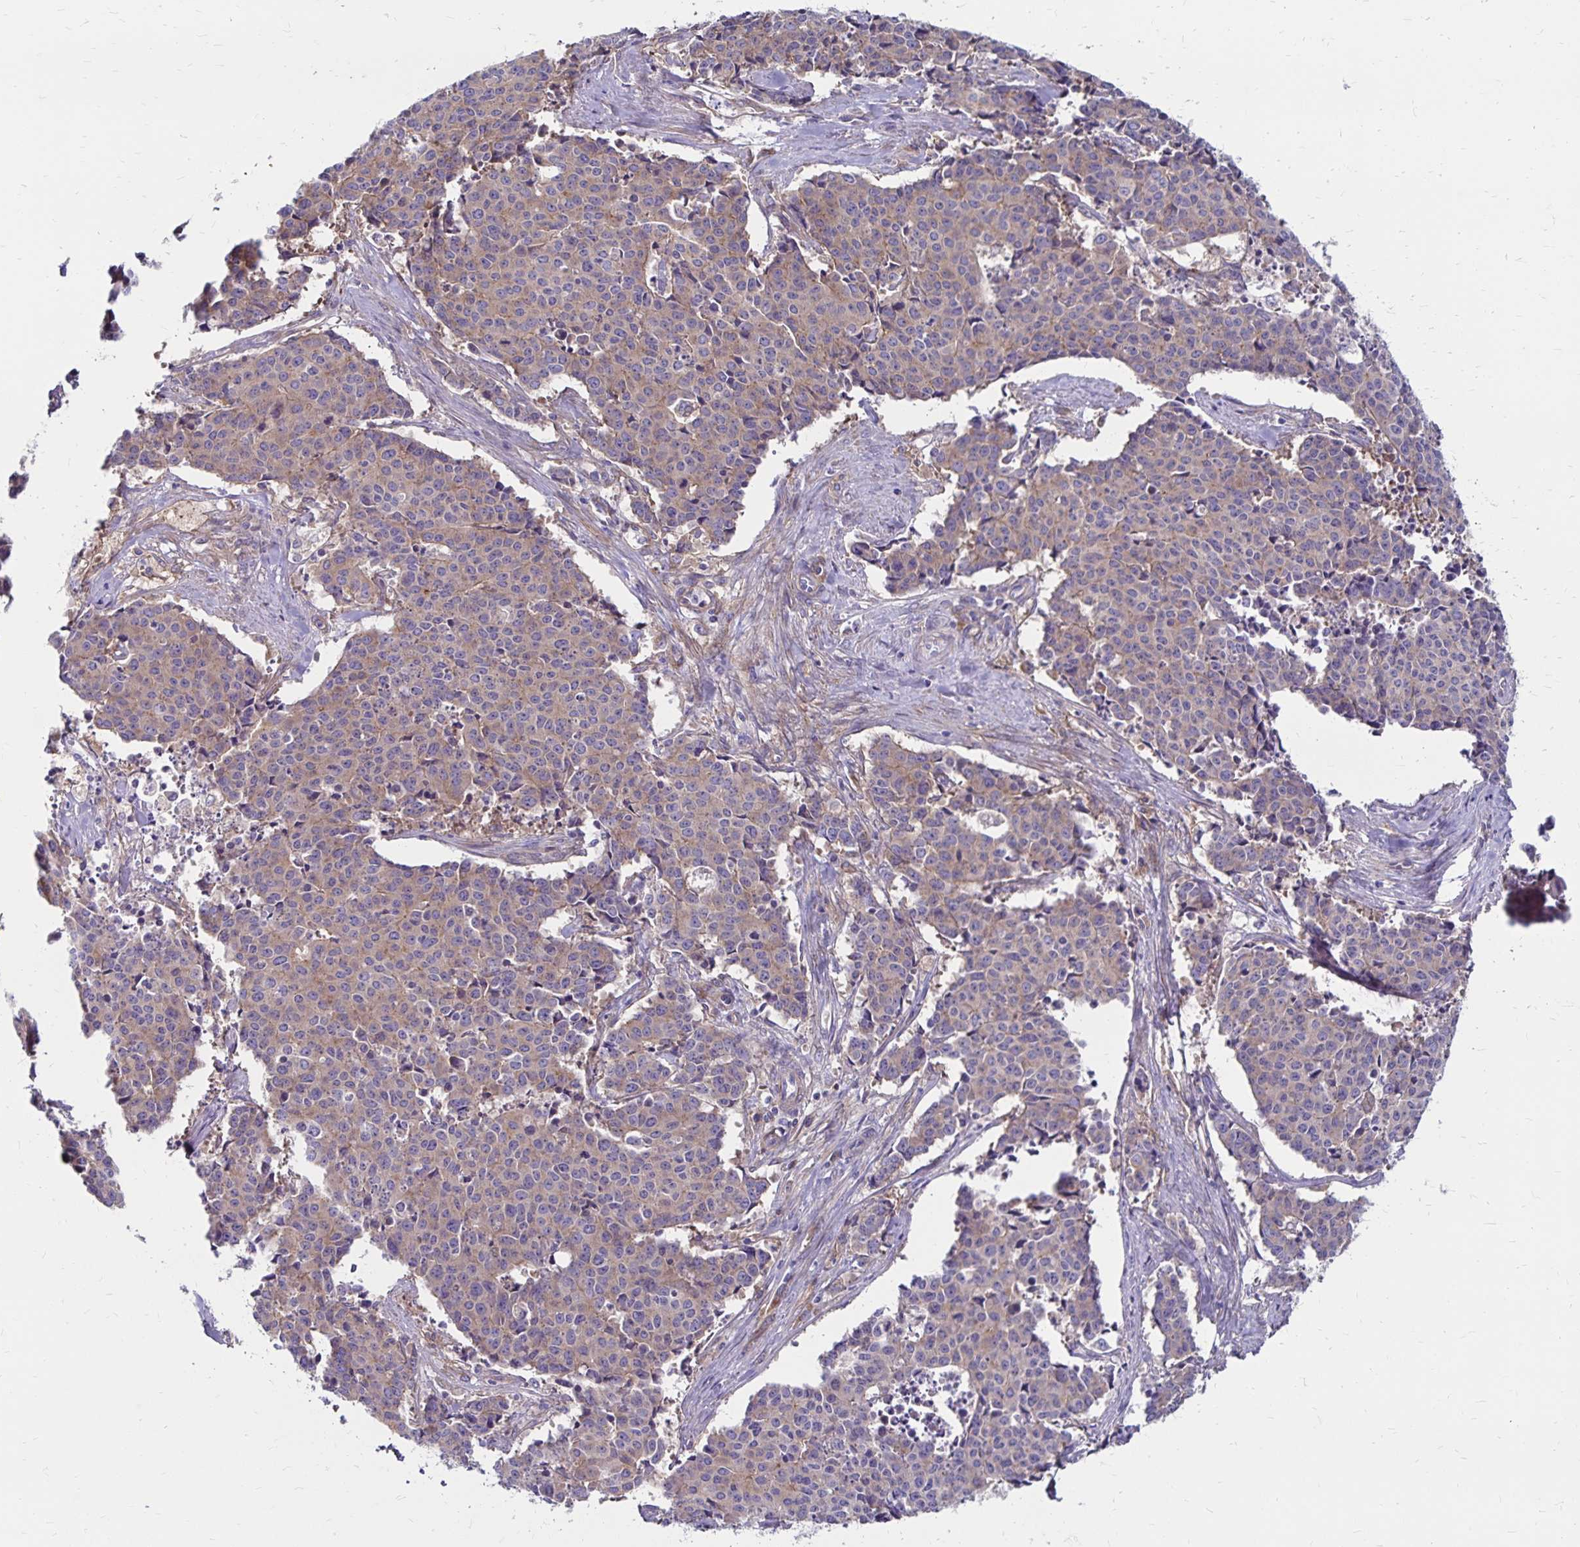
{"staining": {"intensity": "weak", "quantity": "25%-75%", "location": "cytoplasmic/membranous"}, "tissue": "cervical cancer", "cell_type": "Tumor cells", "image_type": "cancer", "snomed": [{"axis": "morphology", "description": "Squamous cell carcinoma, NOS"}, {"axis": "topography", "description": "Cervix"}], "caption": "Tumor cells reveal weak cytoplasmic/membranous positivity in about 25%-75% of cells in cervical squamous cell carcinoma.", "gene": "TNS3", "patient": {"sex": "female", "age": 28}}